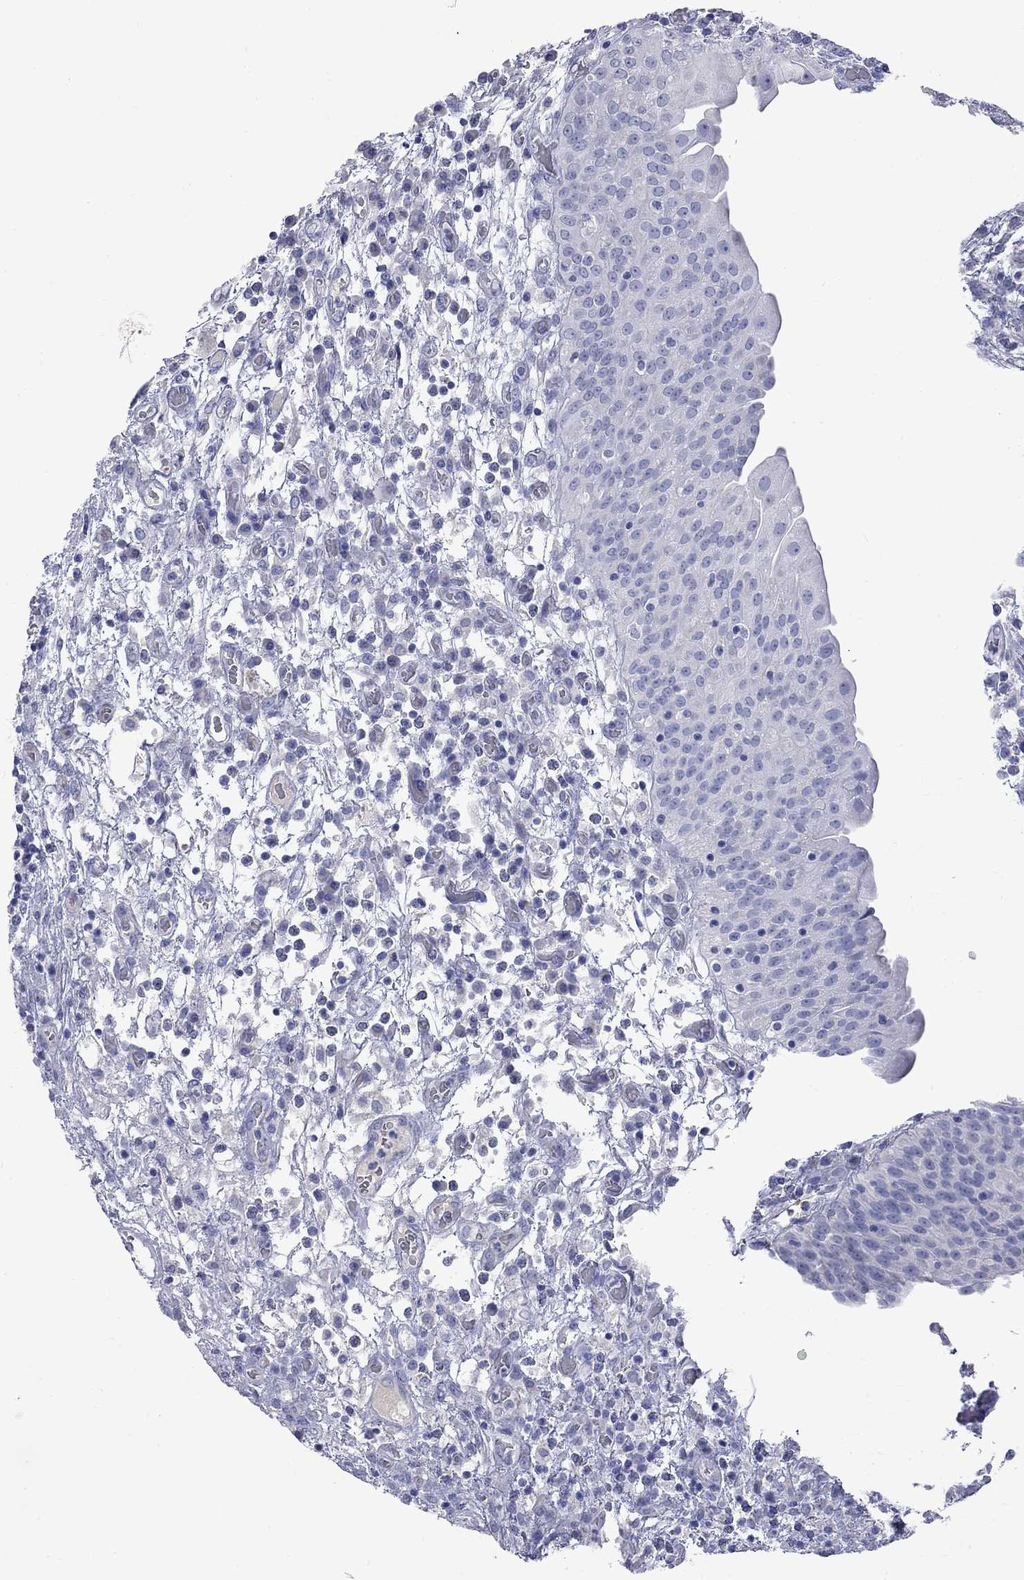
{"staining": {"intensity": "negative", "quantity": "none", "location": "none"}, "tissue": "urothelial cancer", "cell_type": "Tumor cells", "image_type": "cancer", "snomed": [{"axis": "morphology", "description": "Urothelial carcinoma, High grade"}, {"axis": "topography", "description": "Urinary bladder"}], "caption": "A high-resolution histopathology image shows immunohistochemistry (IHC) staining of urothelial carcinoma (high-grade), which shows no significant positivity in tumor cells.", "gene": "KCND2", "patient": {"sex": "male", "age": 60}}